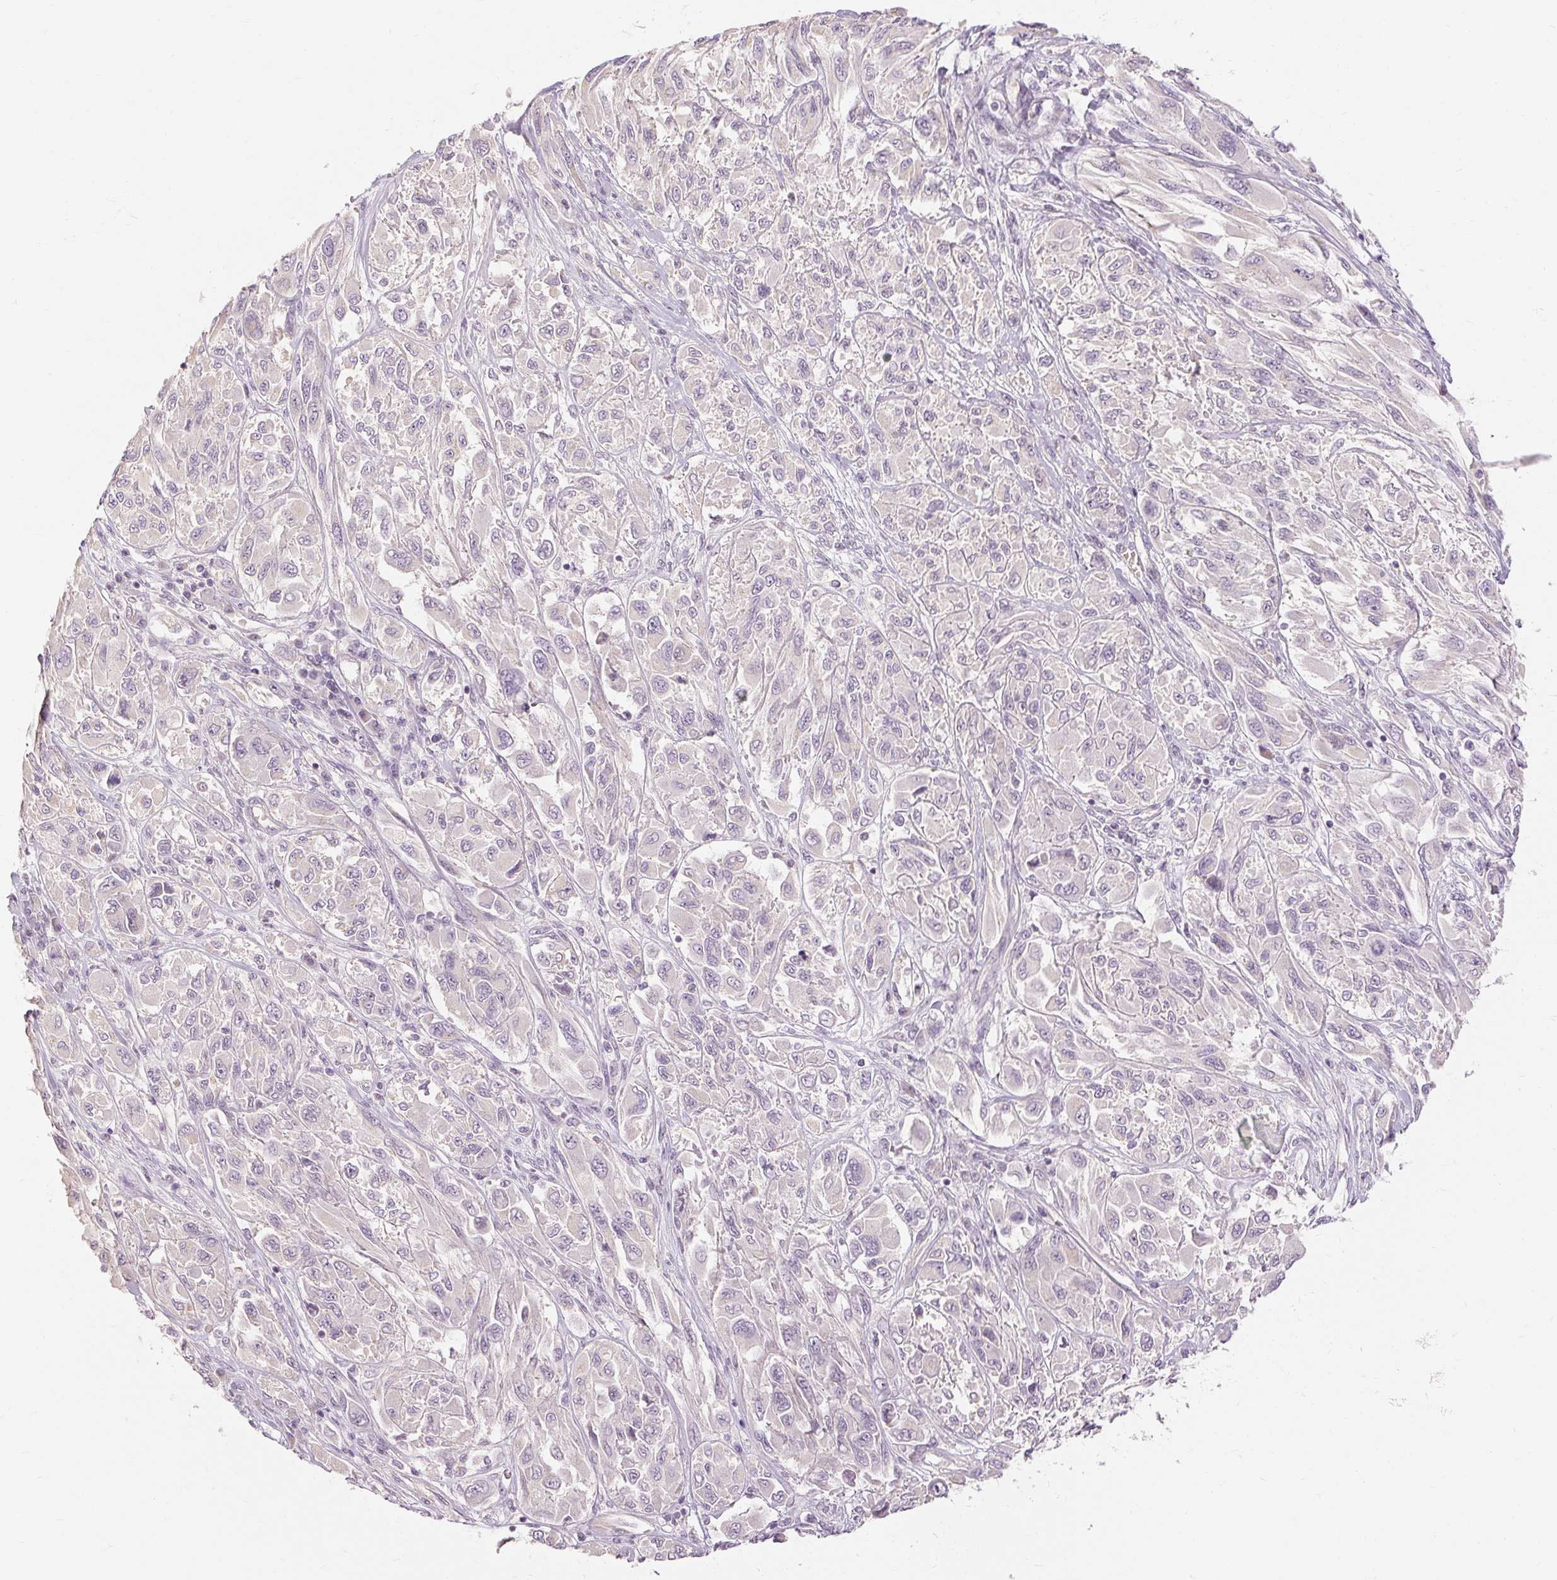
{"staining": {"intensity": "negative", "quantity": "none", "location": "none"}, "tissue": "melanoma", "cell_type": "Tumor cells", "image_type": "cancer", "snomed": [{"axis": "morphology", "description": "Malignant melanoma, NOS"}, {"axis": "topography", "description": "Skin"}], "caption": "Human malignant melanoma stained for a protein using IHC demonstrates no staining in tumor cells.", "gene": "CAPN3", "patient": {"sex": "female", "age": 91}}